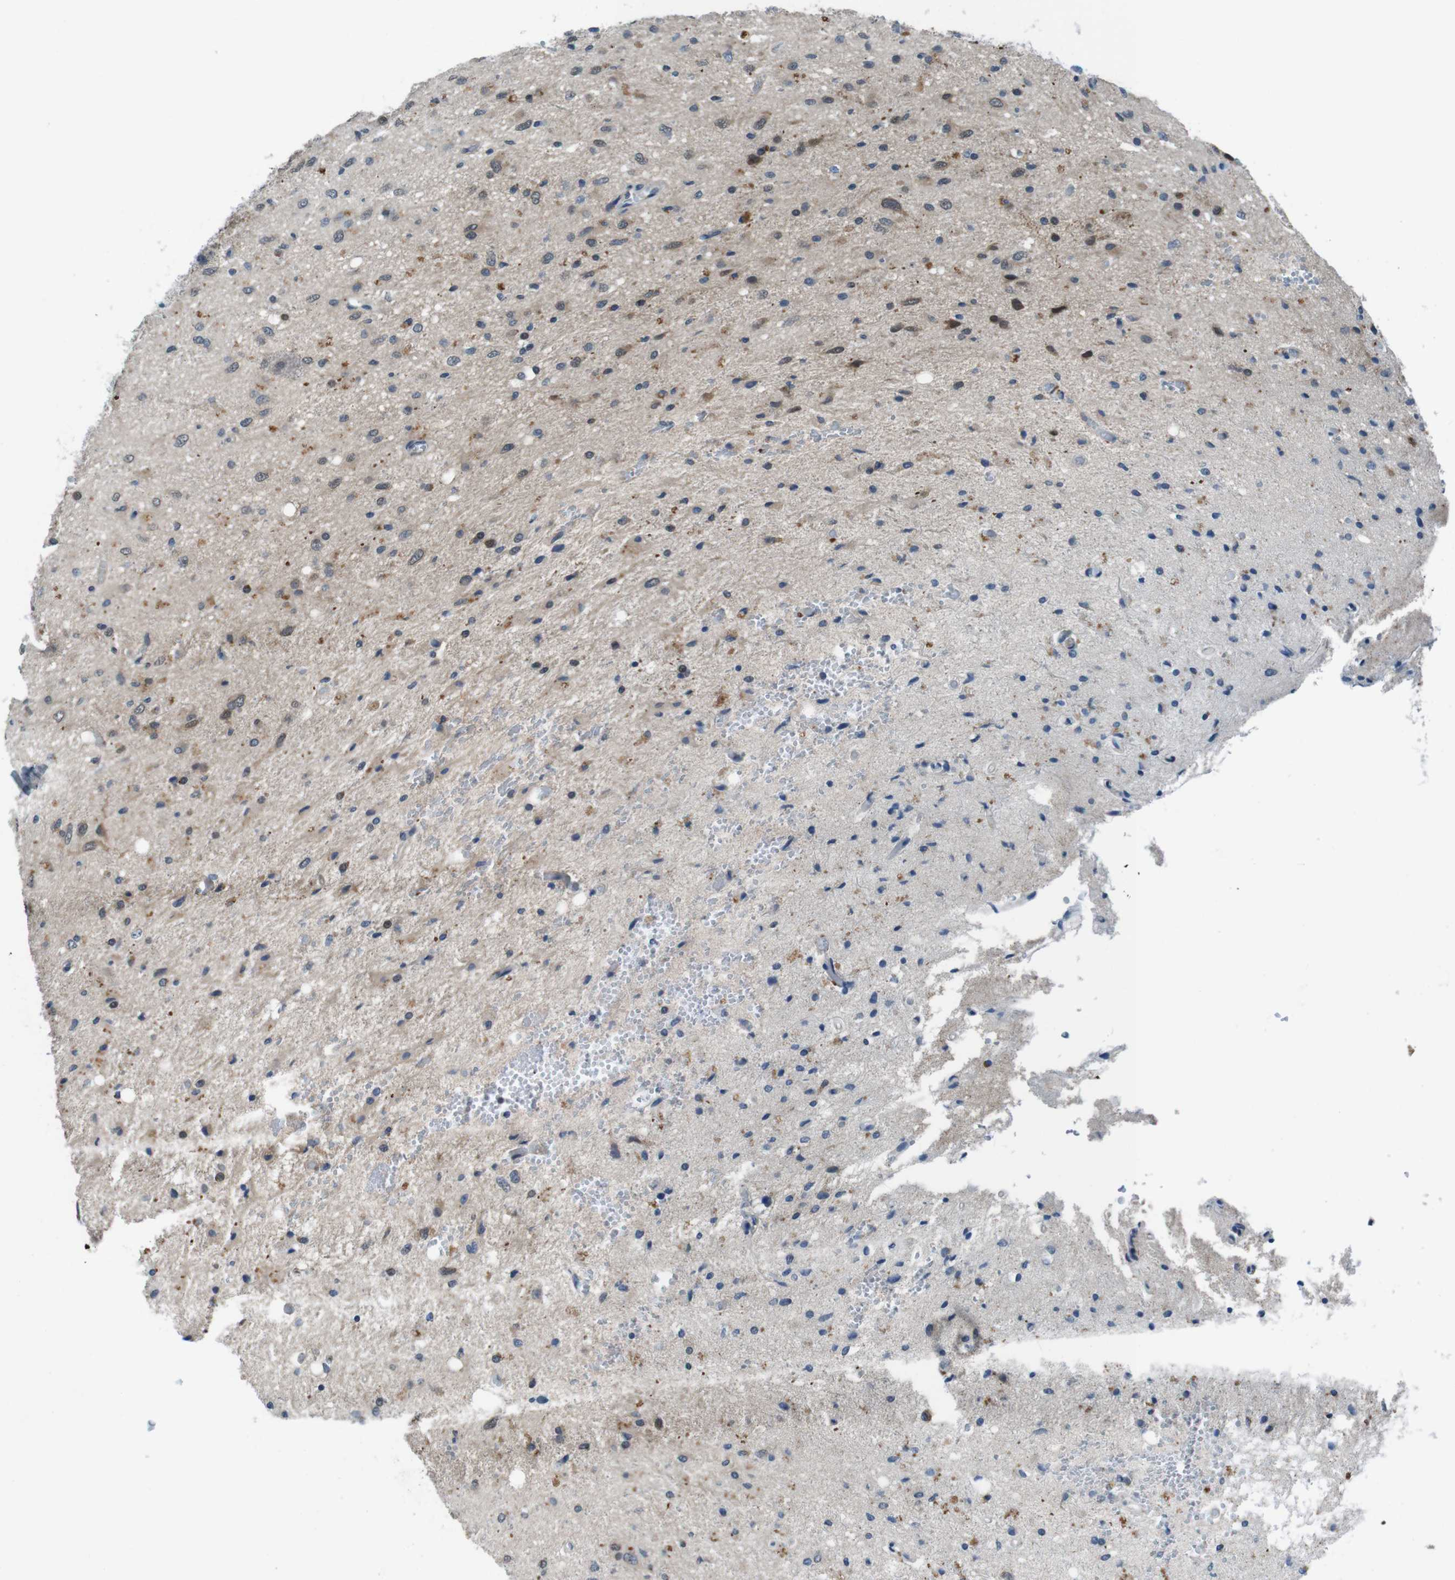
{"staining": {"intensity": "weak", "quantity": "25%-75%", "location": "cytoplasmic/membranous"}, "tissue": "glioma", "cell_type": "Tumor cells", "image_type": "cancer", "snomed": [{"axis": "morphology", "description": "Glioma, malignant, Low grade"}, {"axis": "topography", "description": "Brain"}], "caption": "This histopathology image reveals glioma stained with IHC to label a protein in brown. The cytoplasmic/membranous of tumor cells show weak positivity for the protein. Nuclei are counter-stained blue.", "gene": "LRP5", "patient": {"sex": "male", "age": 77}}